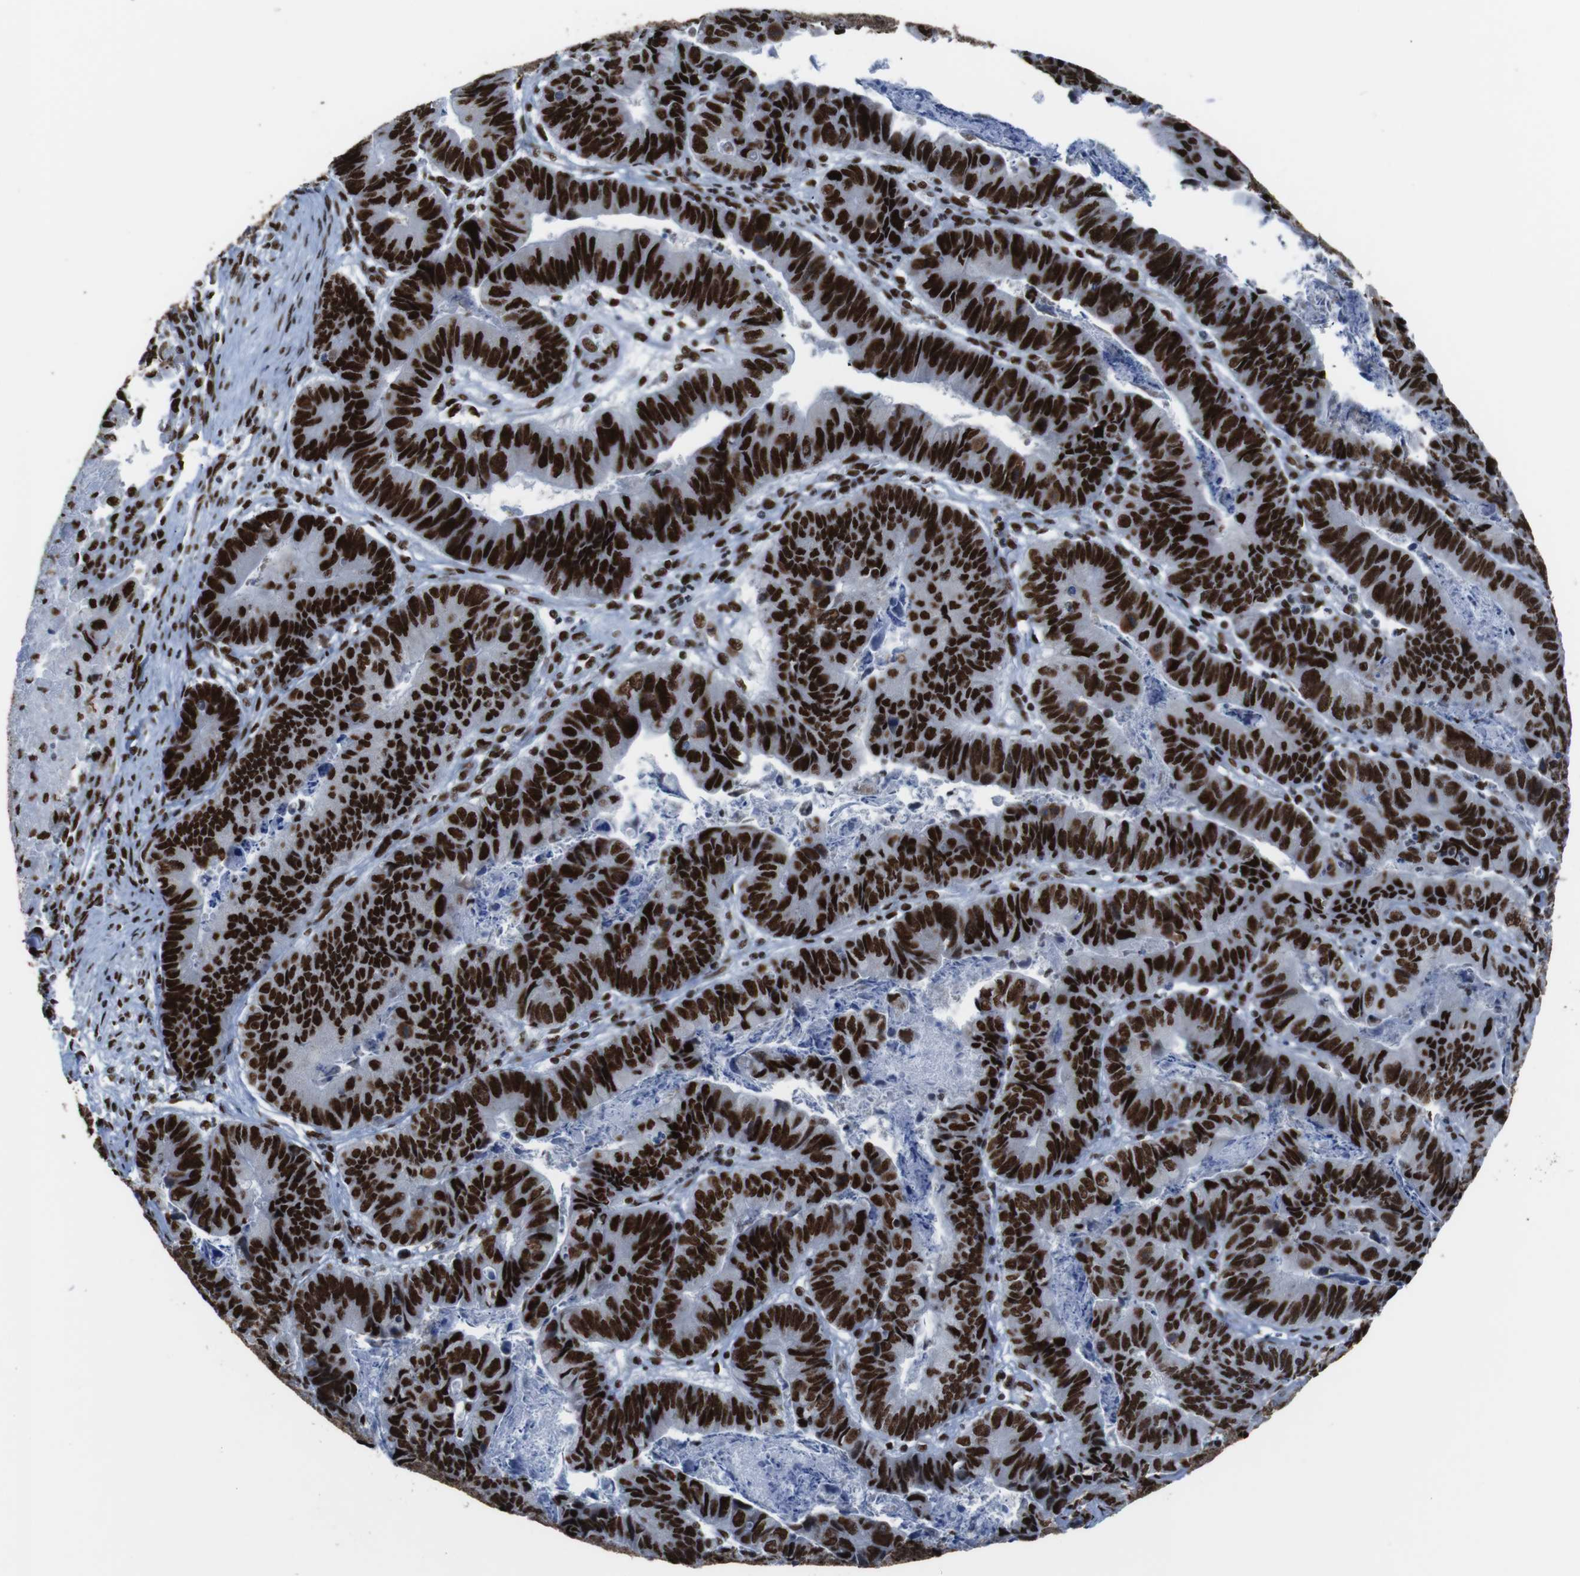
{"staining": {"intensity": "strong", "quantity": ">75%", "location": "nuclear"}, "tissue": "stomach cancer", "cell_type": "Tumor cells", "image_type": "cancer", "snomed": [{"axis": "morphology", "description": "Adenocarcinoma, NOS"}, {"axis": "topography", "description": "Stomach, lower"}], "caption": "Stomach cancer (adenocarcinoma) stained with DAB immunohistochemistry (IHC) reveals high levels of strong nuclear expression in approximately >75% of tumor cells. The protein is stained brown, and the nuclei are stained in blue (DAB (3,3'-diaminobenzidine) IHC with brightfield microscopy, high magnification).", "gene": "ROMO1", "patient": {"sex": "male", "age": 77}}